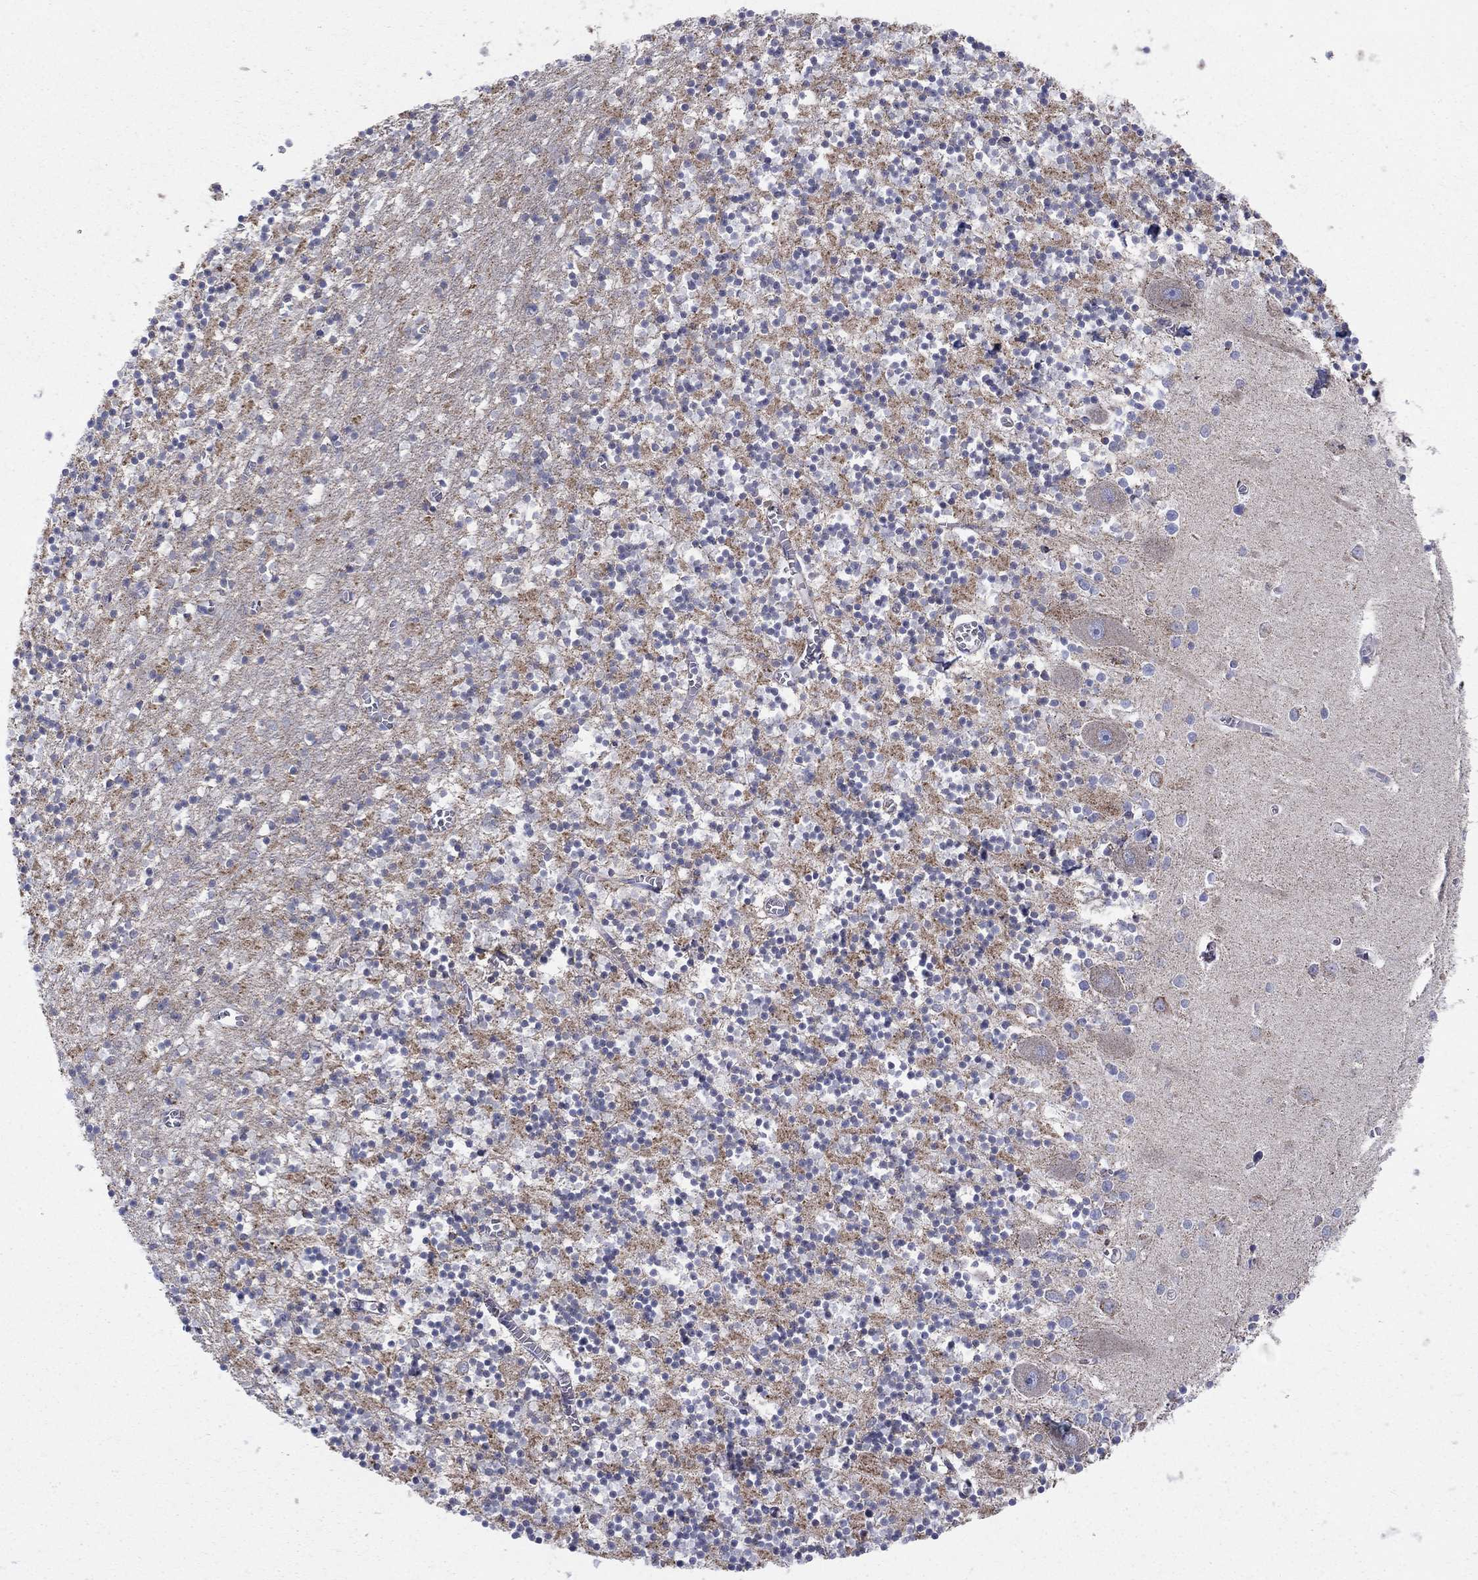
{"staining": {"intensity": "negative", "quantity": "none", "location": "none"}, "tissue": "cerebellum", "cell_type": "Cells in granular layer", "image_type": "normal", "snomed": [{"axis": "morphology", "description": "Normal tissue, NOS"}, {"axis": "topography", "description": "Cerebellum"}], "caption": "Cells in granular layer show no significant protein expression in unremarkable cerebellum. (Stains: DAB IHC with hematoxylin counter stain, Microscopy: brightfield microscopy at high magnification).", "gene": "KISS1R", "patient": {"sex": "female", "age": 64}}